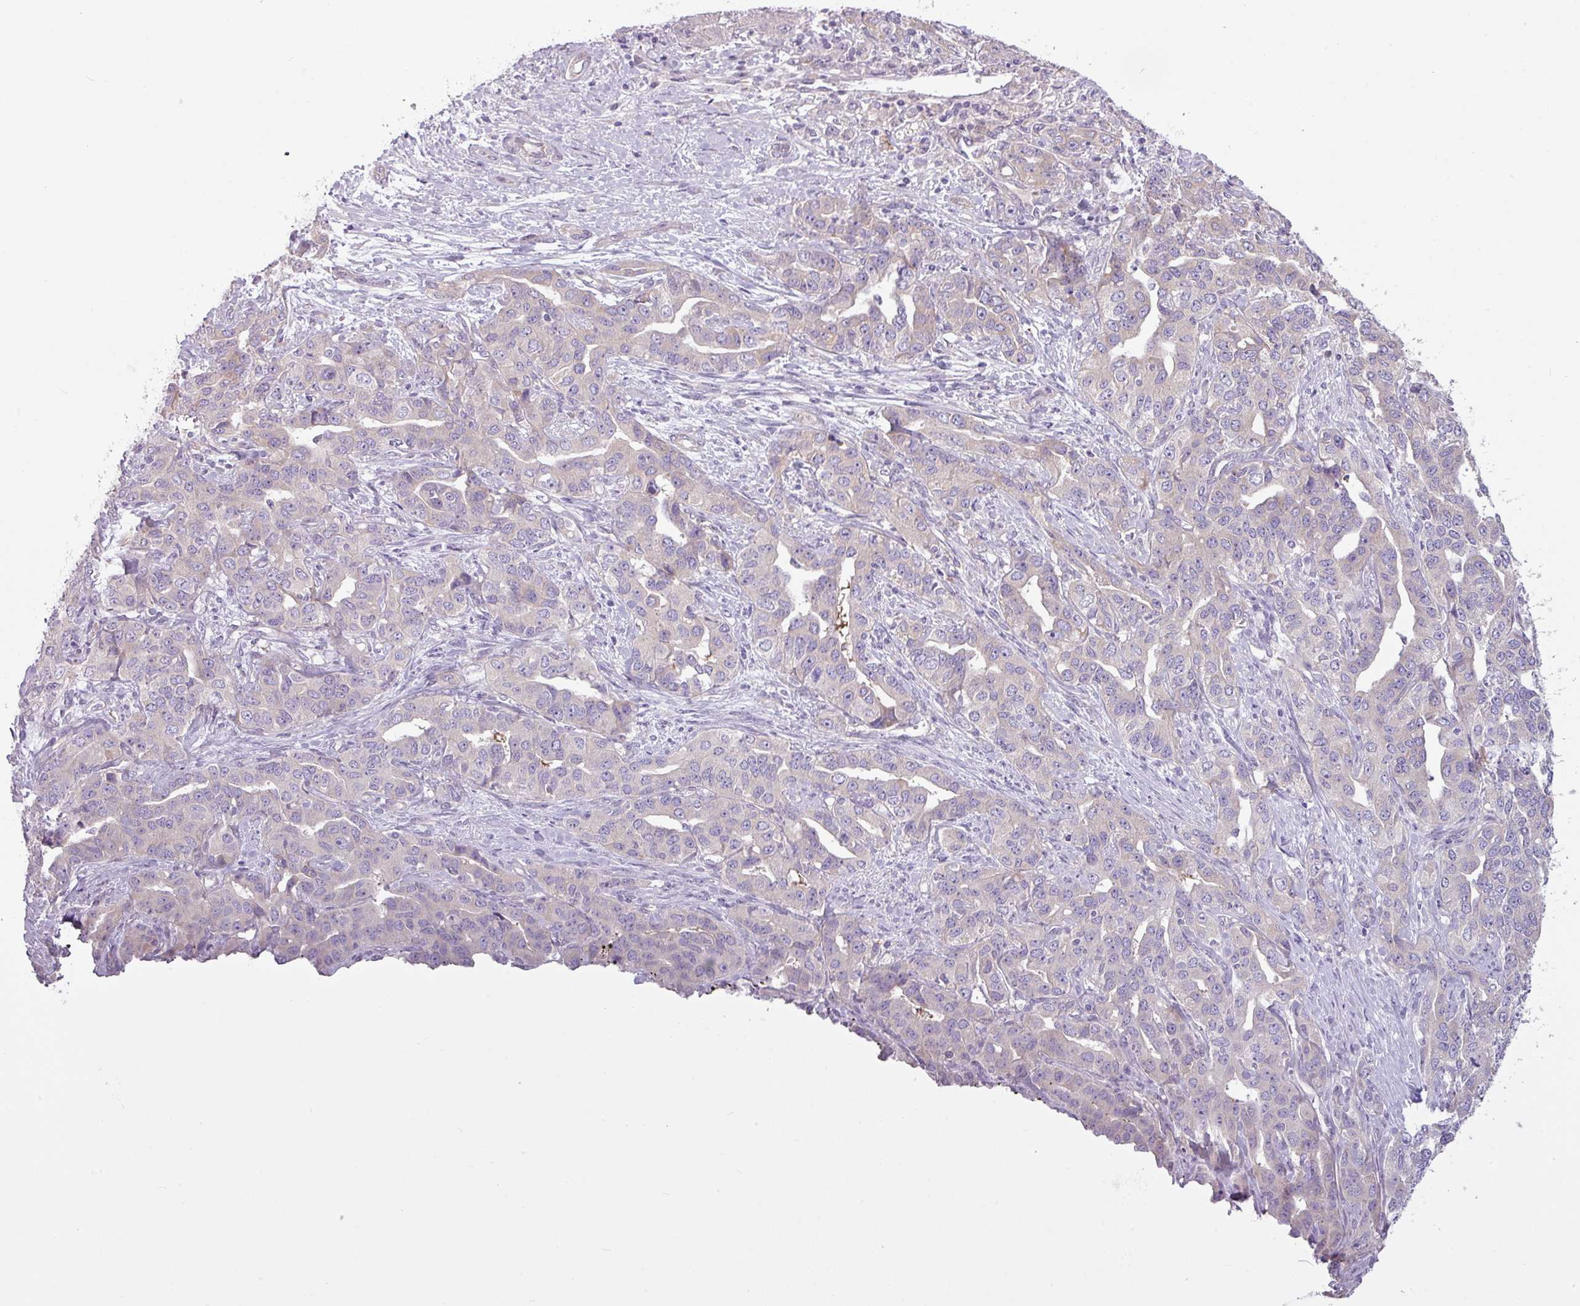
{"staining": {"intensity": "negative", "quantity": "none", "location": "none"}, "tissue": "liver cancer", "cell_type": "Tumor cells", "image_type": "cancer", "snomed": [{"axis": "morphology", "description": "Cholangiocarcinoma"}, {"axis": "topography", "description": "Liver"}], "caption": "Histopathology image shows no protein positivity in tumor cells of liver cholangiocarcinoma tissue.", "gene": "CAMK2B", "patient": {"sex": "male", "age": 59}}